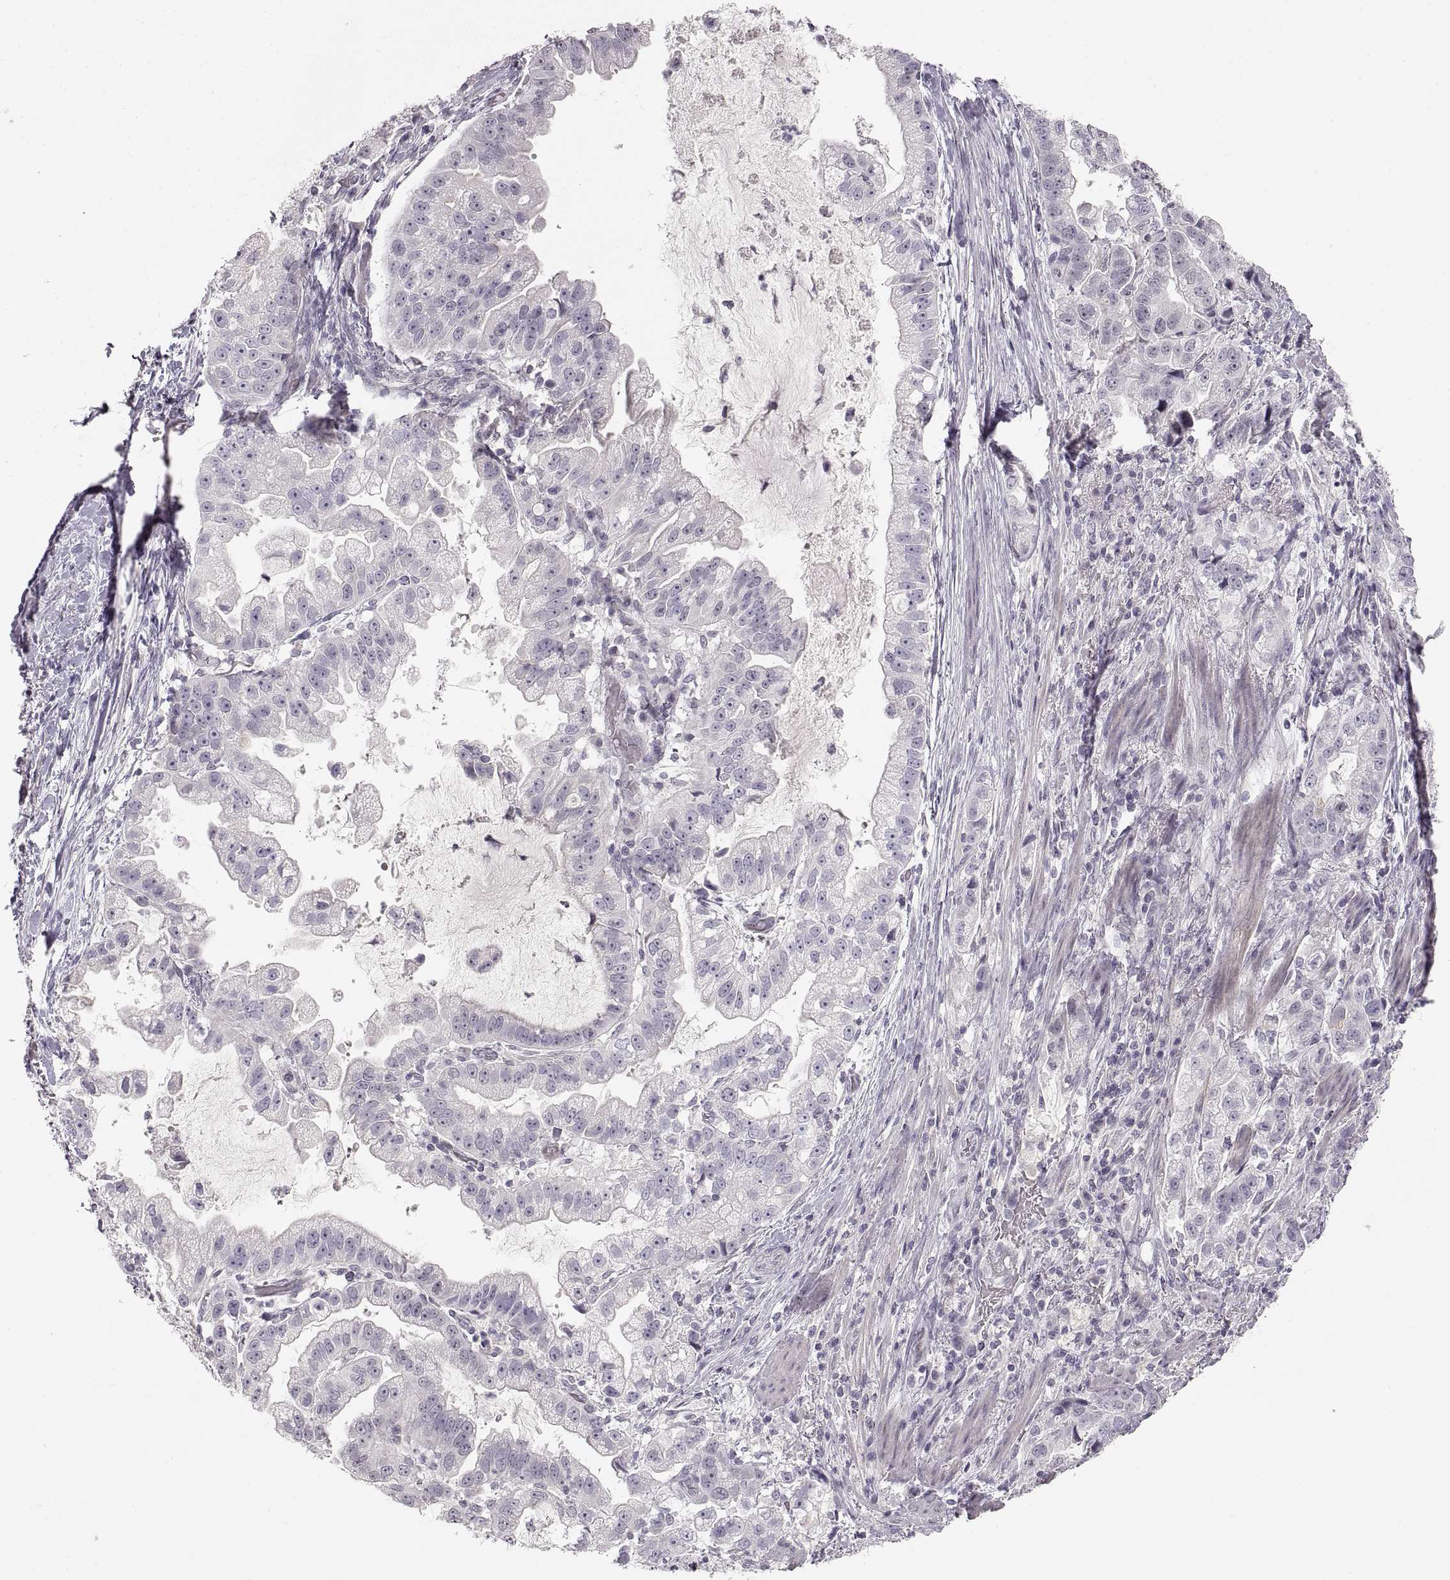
{"staining": {"intensity": "negative", "quantity": "none", "location": "none"}, "tissue": "stomach cancer", "cell_type": "Tumor cells", "image_type": "cancer", "snomed": [{"axis": "morphology", "description": "Adenocarcinoma, NOS"}, {"axis": "topography", "description": "Stomach"}], "caption": "The histopathology image reveals no staining of tumor cells in stomach cancer.", "gene": "PCSK2", "patient": {"sex": "male", "age": 59}}